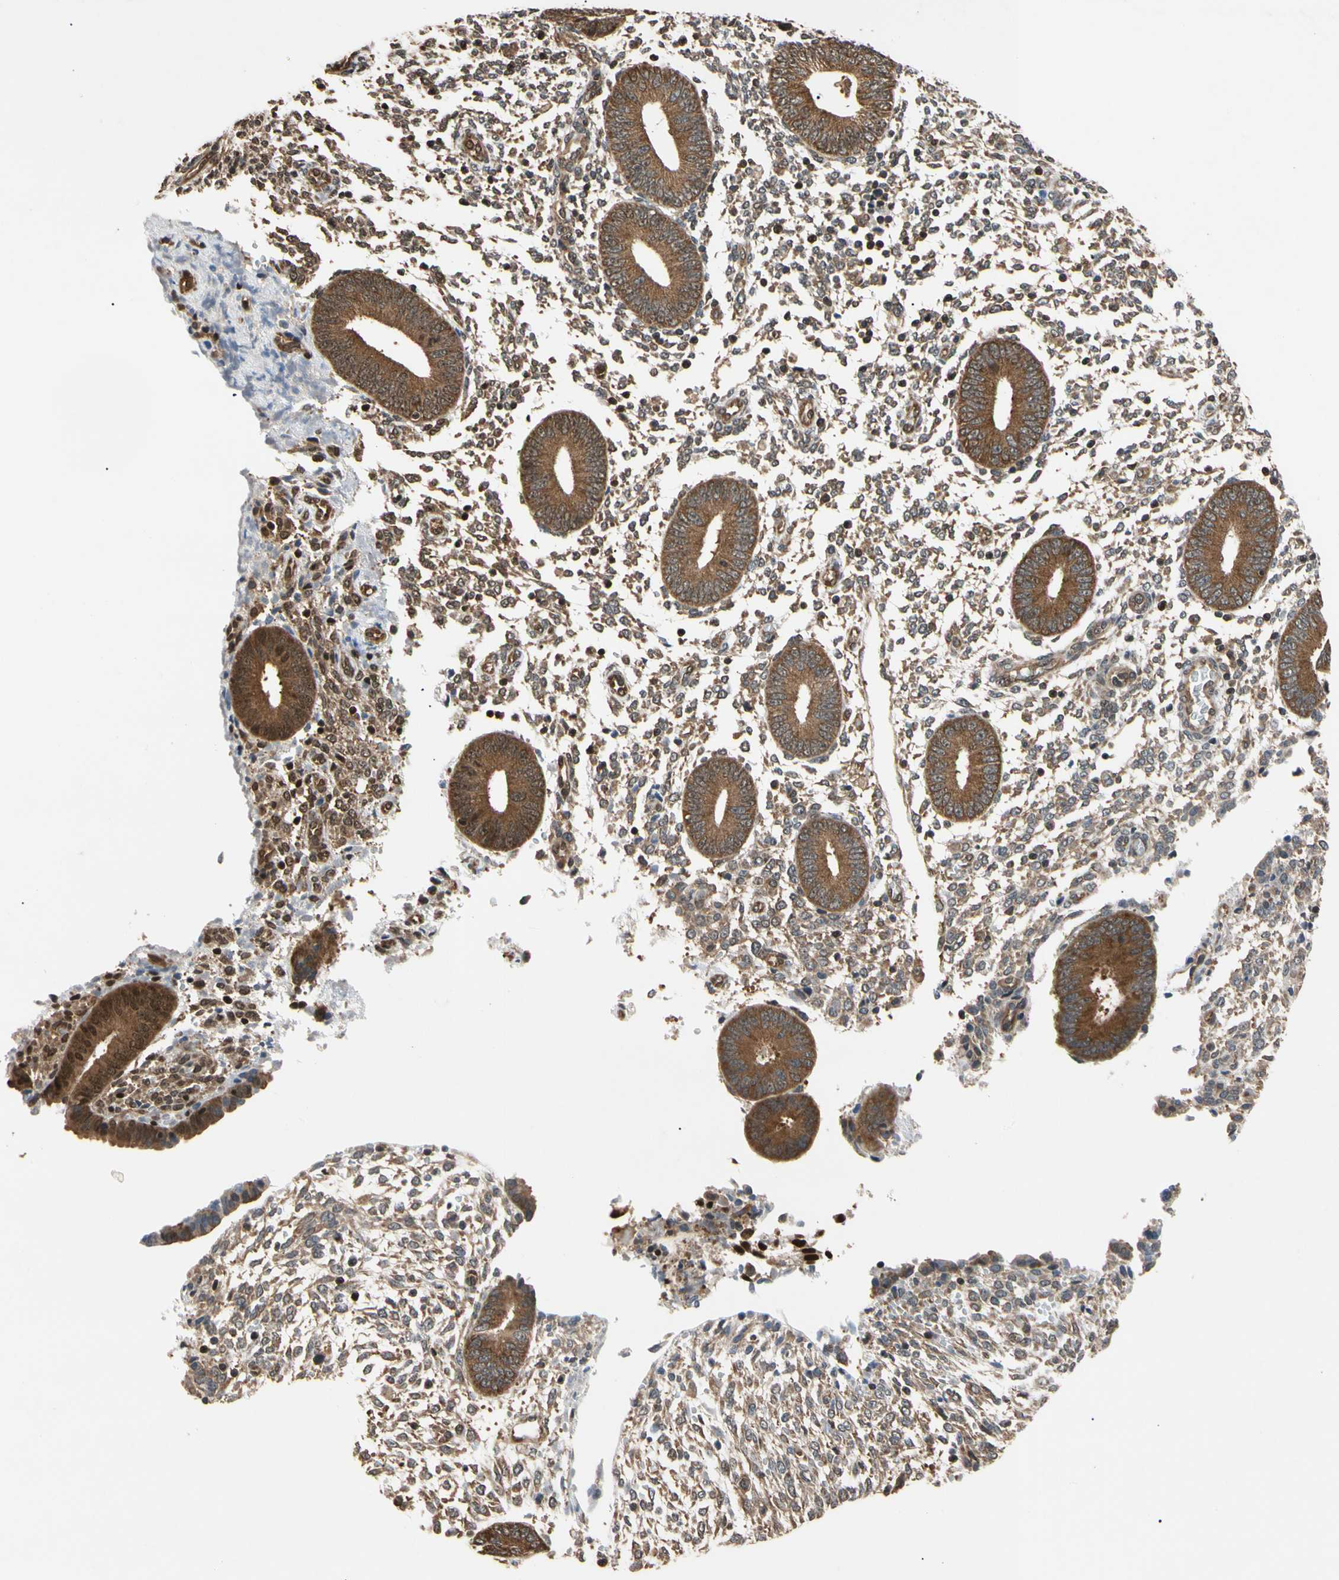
{"staining": {"intensity": "moderate", "quantity": ">75%", "location": "nuclear"}, "tissue": "endometrium", "cell_type": "Cells in endometrial stroma", "image_type": "normal", "snomed": [{"axis": "morphology", "description": "Normal tissue, NOS"}, {"axis": "topography", "description": "Endometrium"}], "caption": "Human endometrium stained for a protein (brown) reveals moderate nuclear positive expression in about >75% of cells in endometrial stroma.", "gene": "EIF1AX", "patient": {"sex": "female", "age": 35}}